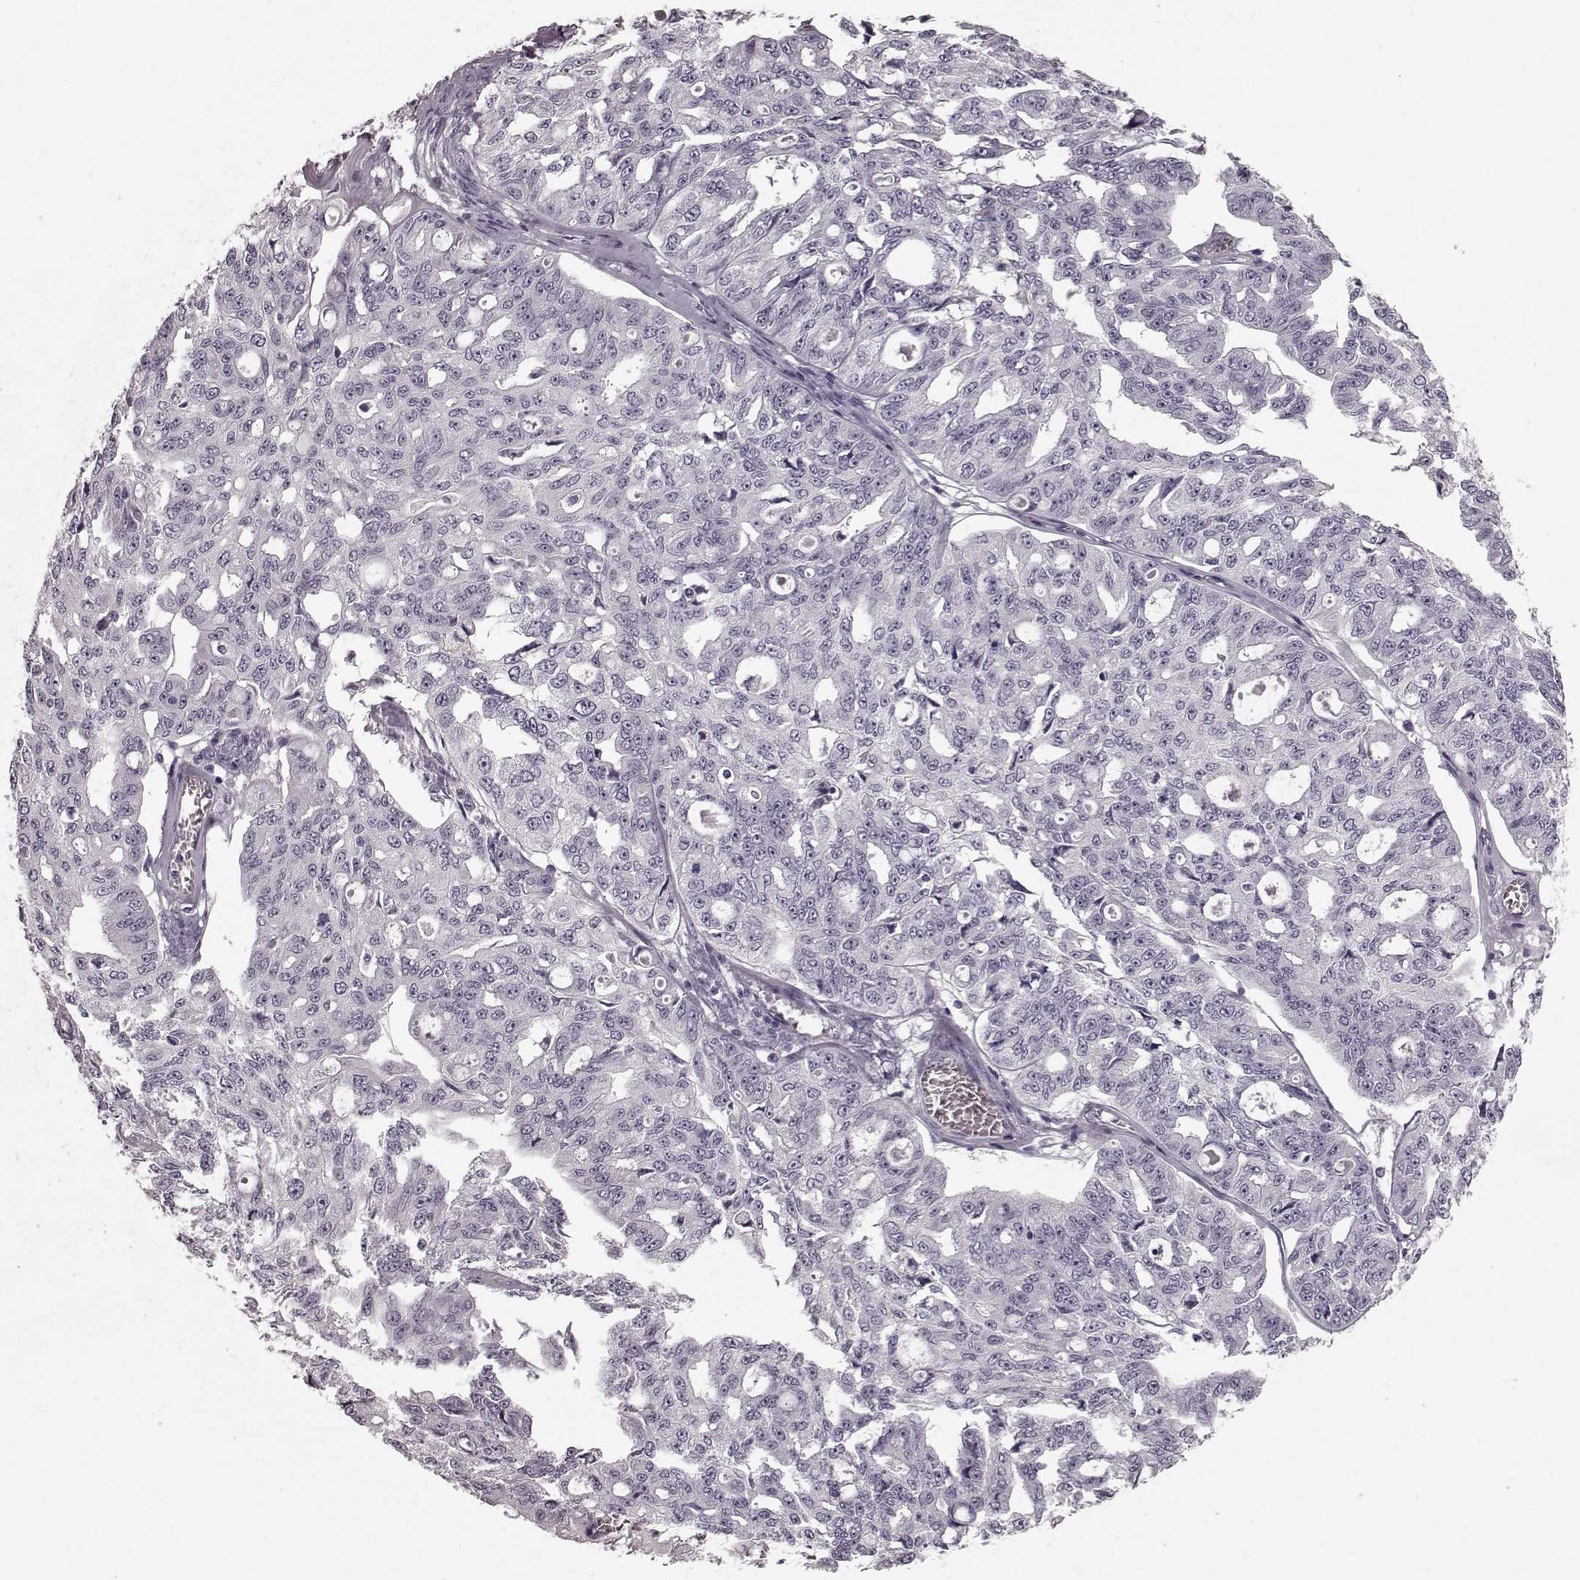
{"staining": {"intensity": "negative", "quantity": "none", "location": "none"}, "tissue": "ovarian cancer", "cell_type": "Tumor cells", "image_type": "cancer", "snomed": [{"axis": "morphology", "description": "Carcinoma, endometroid"}, {"axis": "topography", "description": "Ovary"}], "caption": "This is an immunohistochemistry micrograph of human ovarian cancer. There is no staining in tumor cells.", "gene": "CST7", "patient": {"sex": "female", "age": 65}}